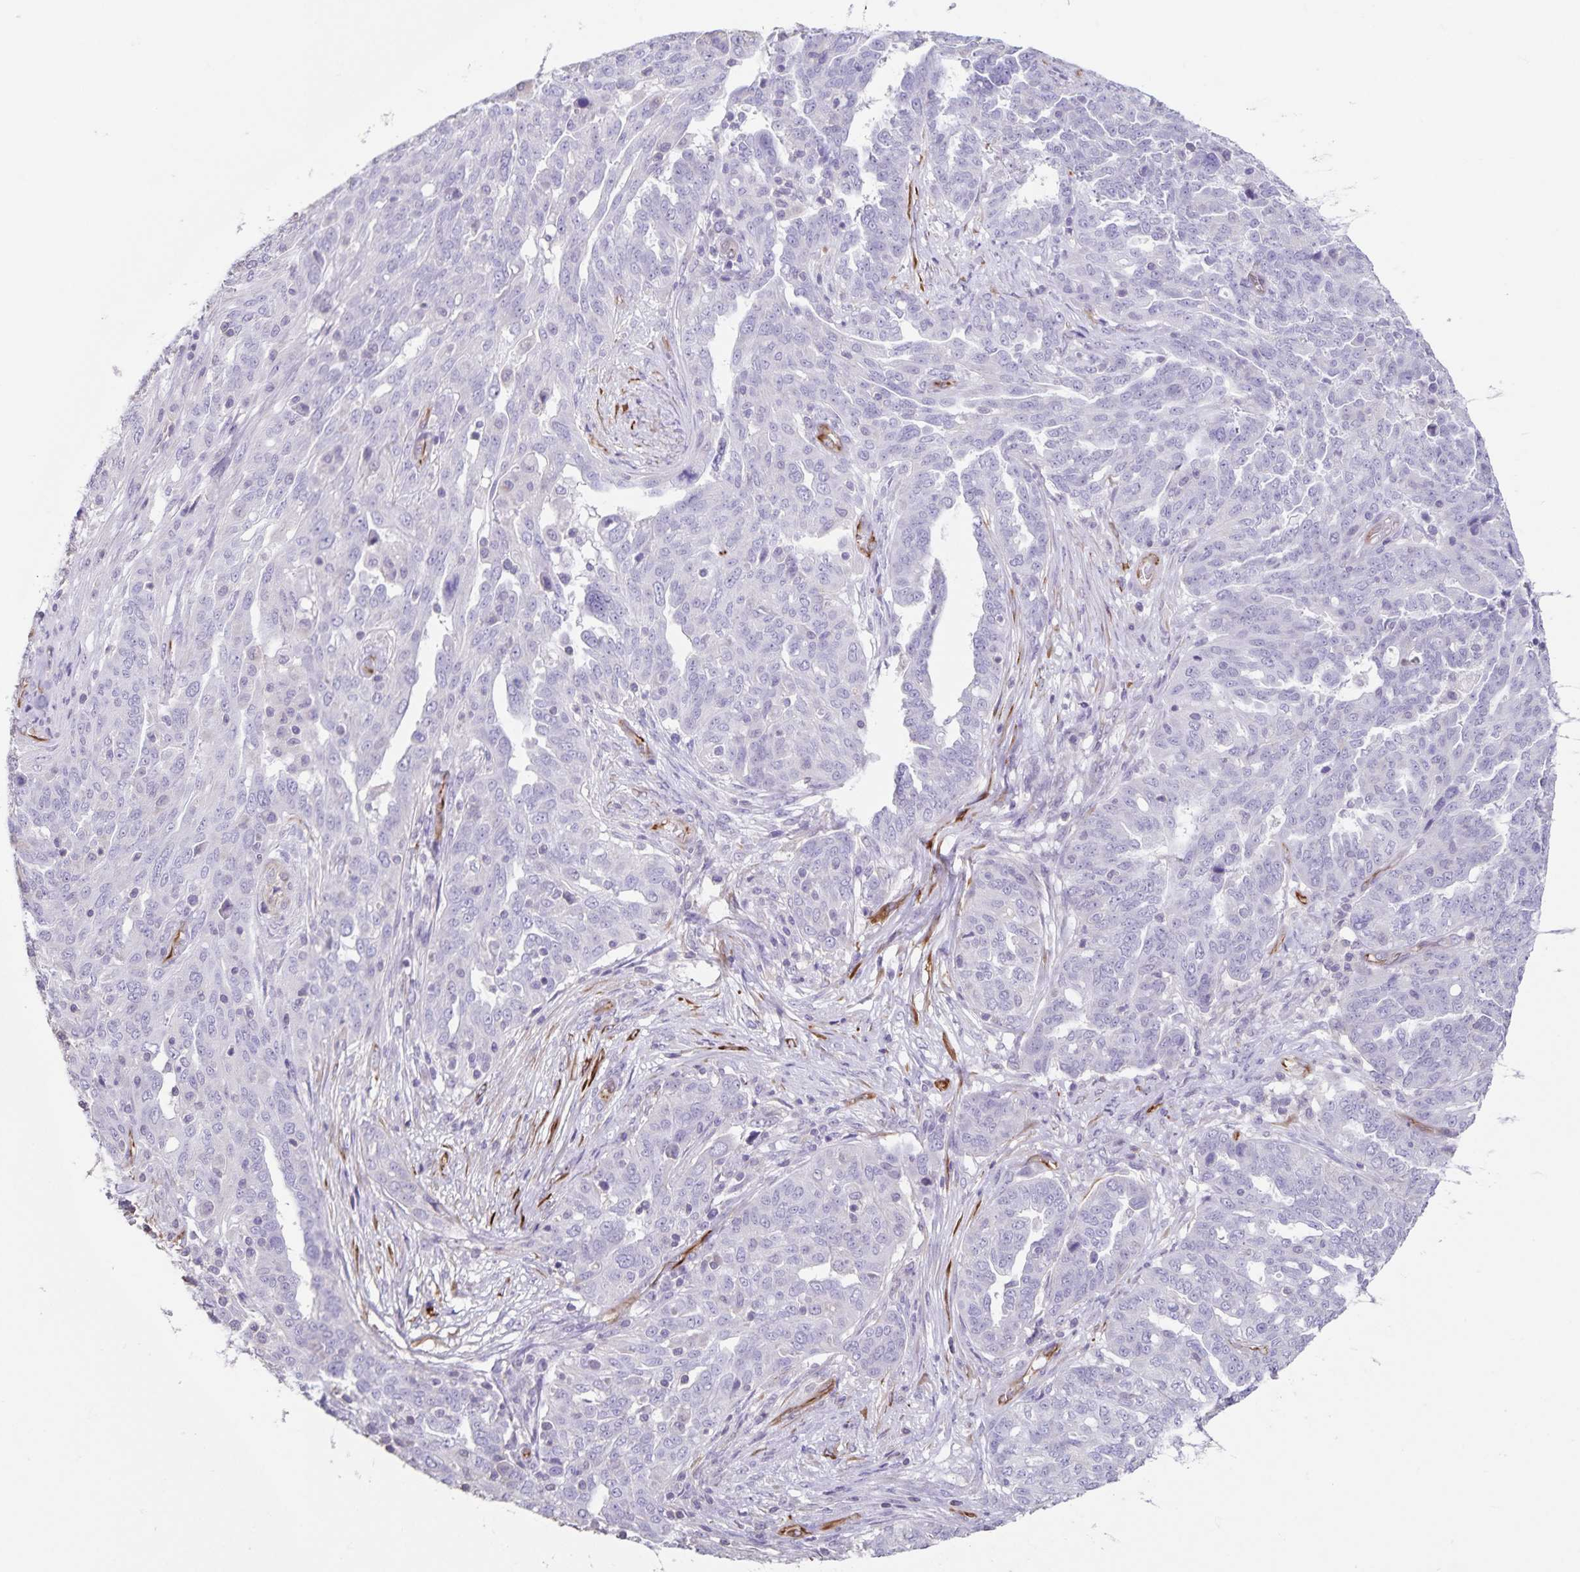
{"staining": {"intensity": "negative", "quantity": "none", "location": "none"}, "tissue": "ovarian cancer", "cell_type": "Tumor cells", "image_type": "cancer", "snomed": [{"axis": "morphology", "description": "Cystadenocarcinoma, serous, NOS"}, {"axis": "topography", "description": "Ovary"}], "caption": "This is an immunohistochemistry photomicrograph of human ovarian cancer. There is no expression in tumor cells.", "gene": "SYNM", "patient": {"sex": "female", "age": 67}}